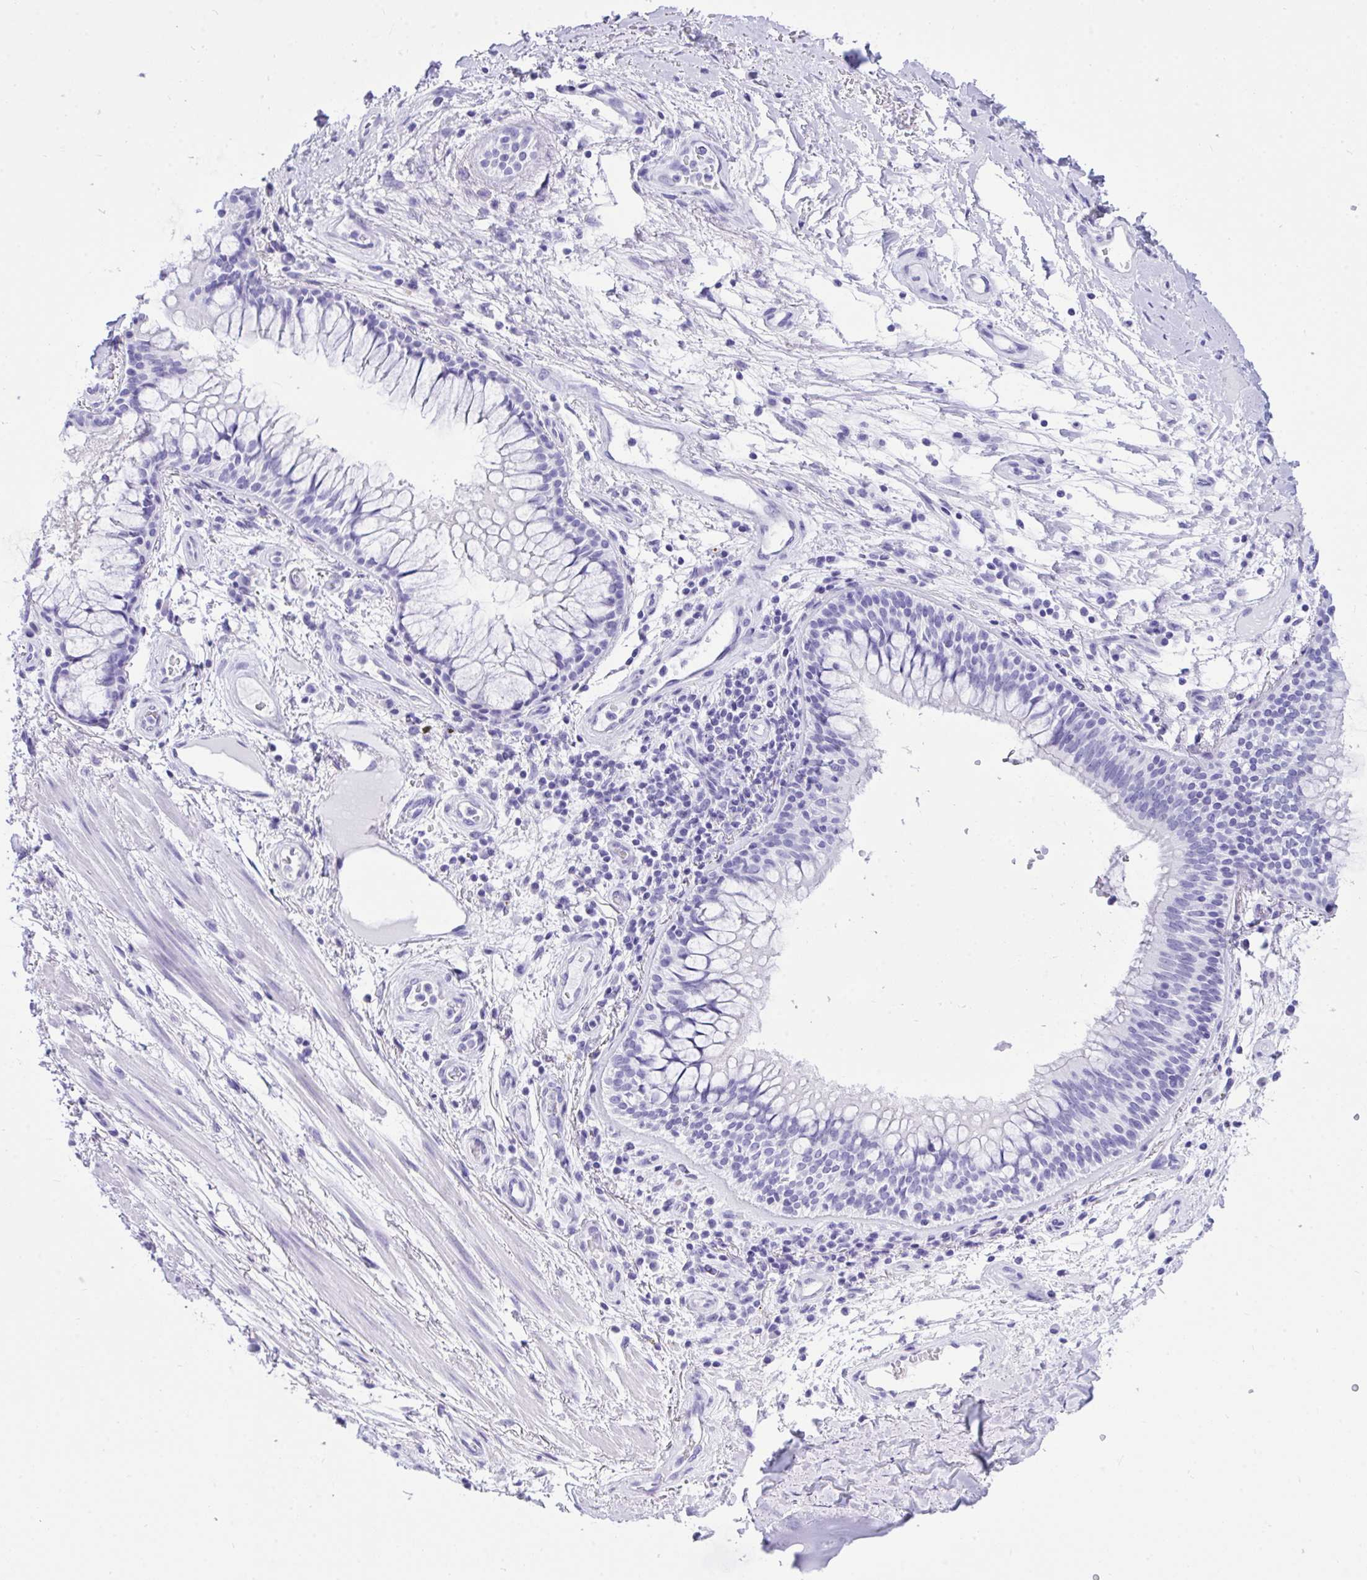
{"staining": {"intensity": "negative", "quantity": "none", "location": "none"}, "tissue": "adipose tissue", "cell_type": "Adipocytes", "image_type": "normal", "snomed": [{"axis": "morphology", "description": "Normal tissue, NOS"}, {"axis": "topography", "description": "Cartilage tissue"}, {"axis": "topography", "description": "Bronchus"}], "caption": "IHC histopathology image of unremarkable adipose tissue stained for a protein (brown), which demonstrates no positivity in adipocytes. Nuclei are stained in blue.", "gene": "TLN2", "patient": {"sex": "male", "age": 64}}